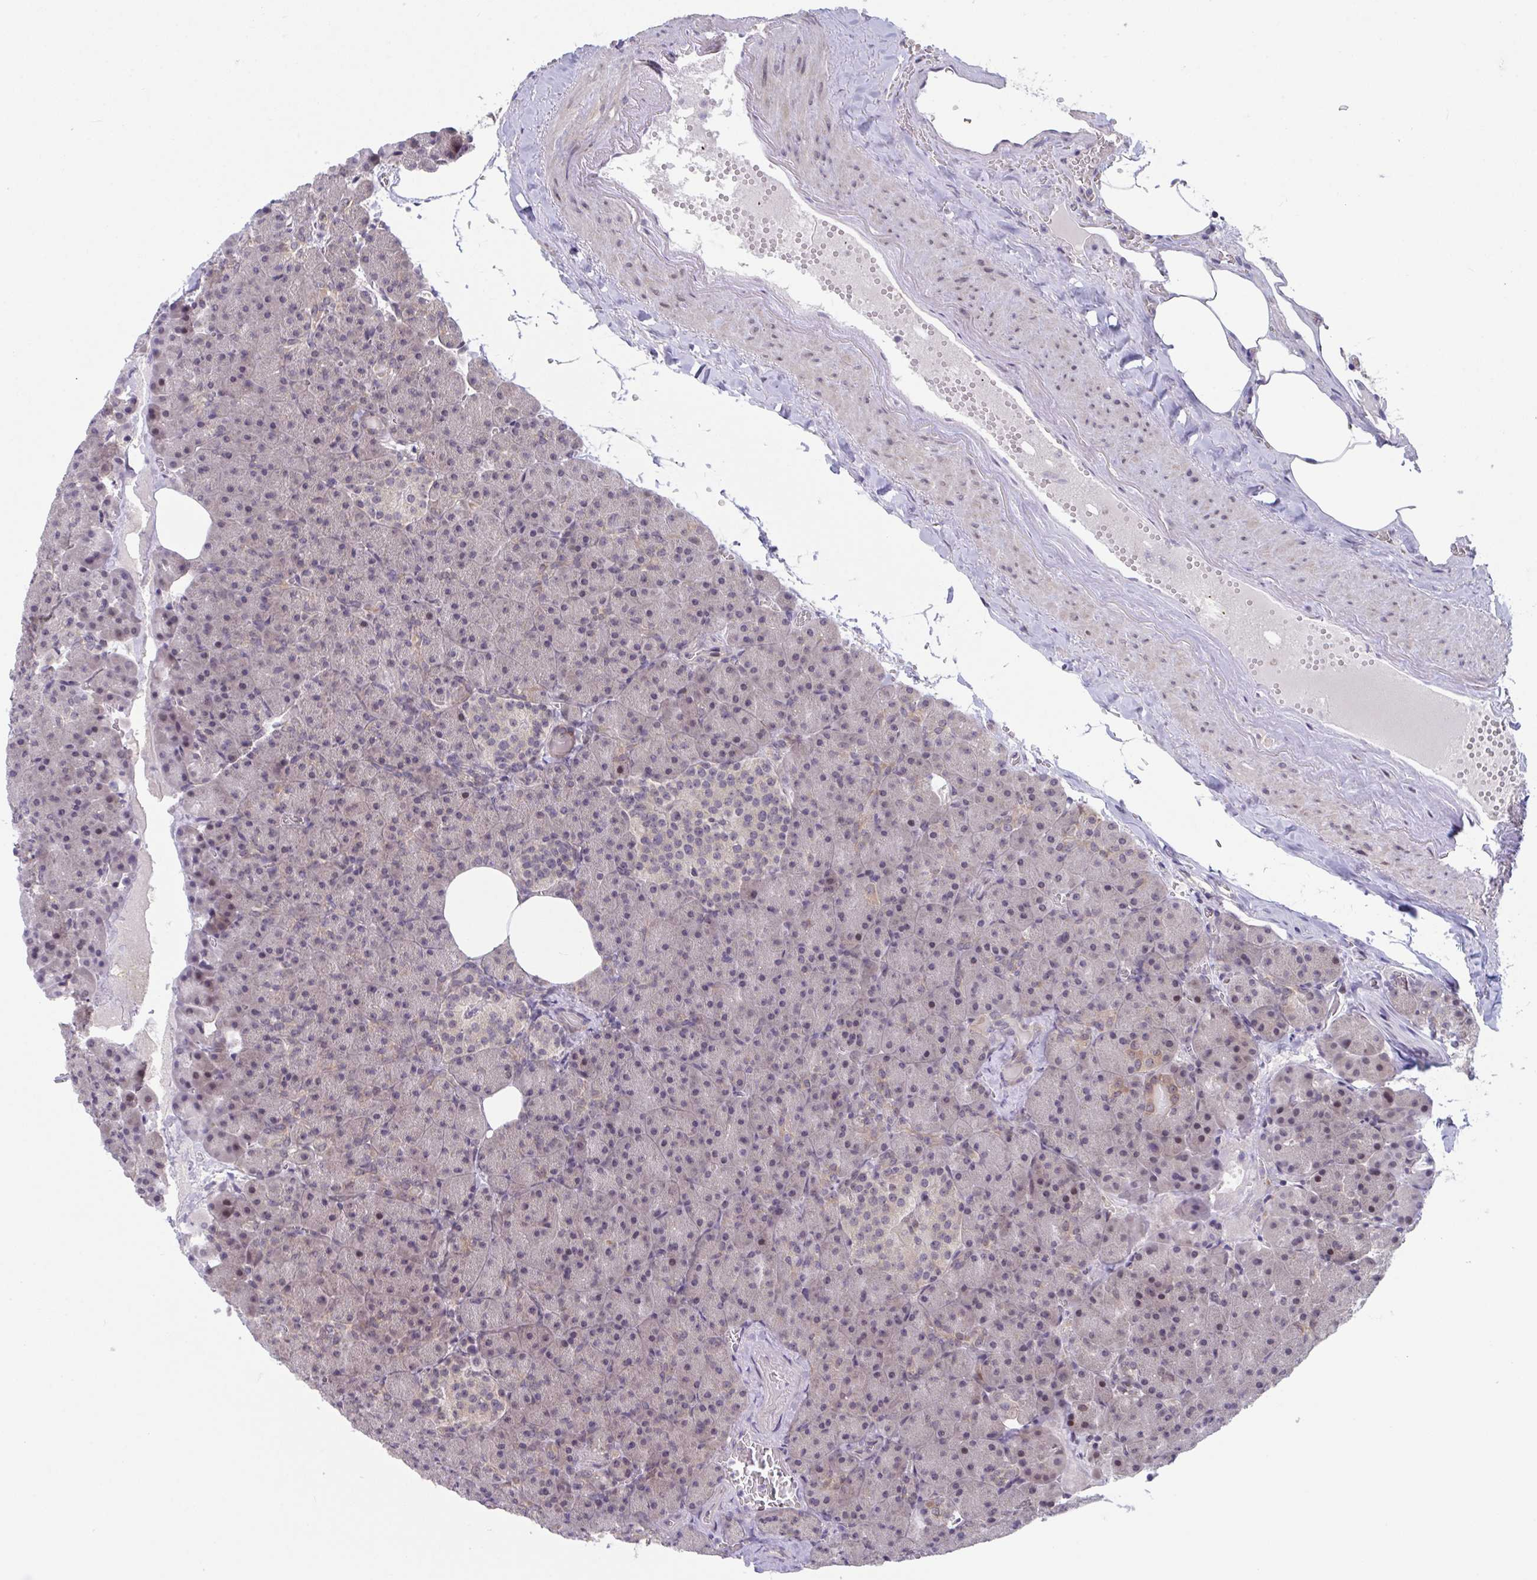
{"staining": {"intensity": "weak", "quantity": "<25%", "location": "nuclear"}, "tissue": "pancreas", "cell_type": "Exocrine glandular cells", "image_type": "normal", "snomed": [{"axis": "morphology", "description": "Normal tissue, NOS"}, {"axis": "topography", "description": "Pancreas"}], "caption": "The micrograph reveals no significant staining in exocrine glandular cells of pancreas.", "gene": "RIOK1", "patient": {"sex": "female", "age": 74}}